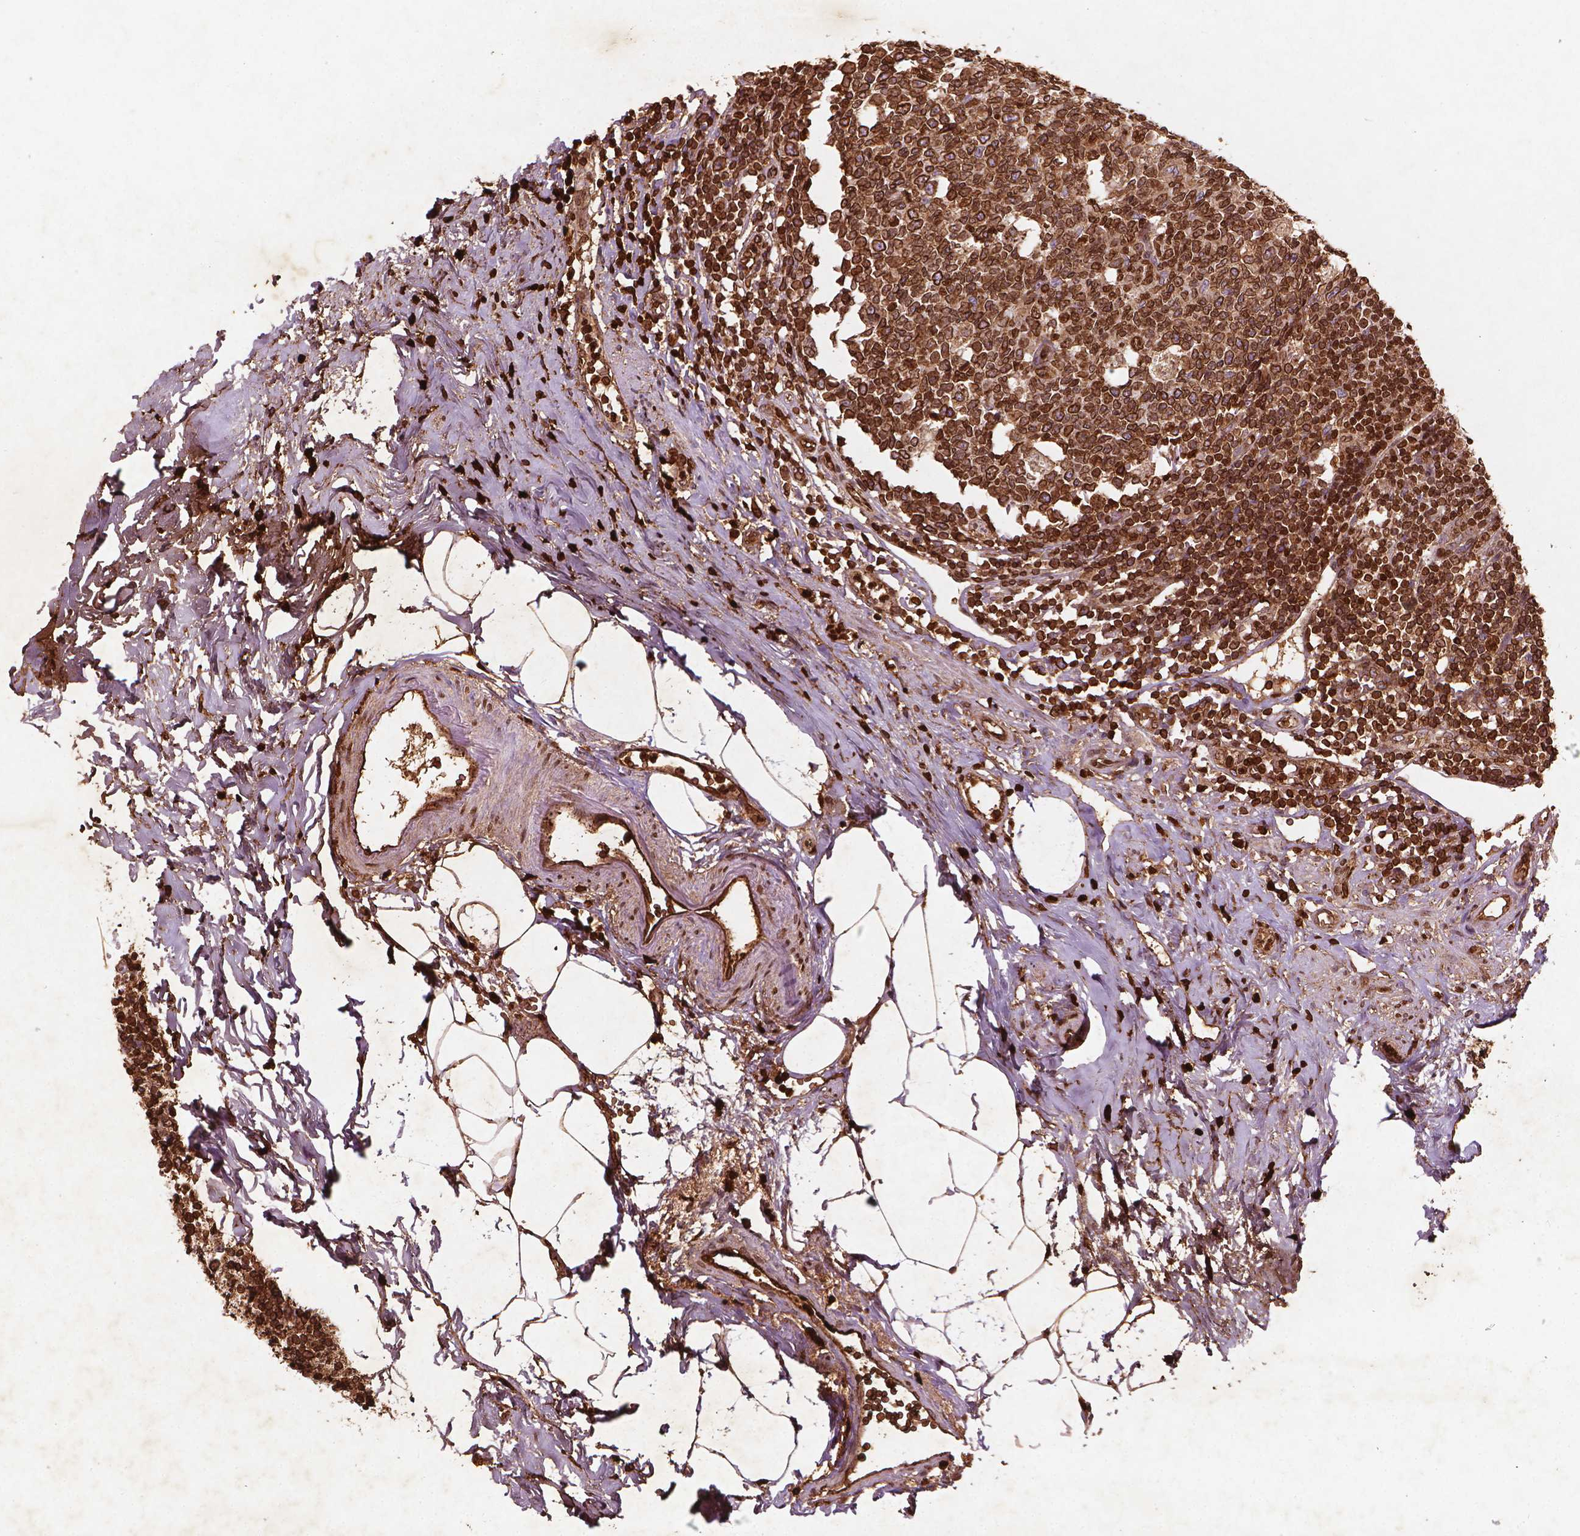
{"staining": {"intensity": "strong", "quantity": ">75%", "location": "cytoplasmic/membranous,nuclear"}, "tissue": "appendix", "cell_type": "Glandular cells", "image_type": "normal", "snomed": [{"axis": "morphology", "description": "Normal tissue, NOS"}, {"axis": "morphology", "description": "Carcinoma, endometroid"}, {"axis": "topography", "description": "Appendix"}, {"axis": "topography", "description": "Colon"}], "caption": "Immunohistochemistry histopathology image of benign human appendix stained for a protein (brown), which demonstrates high levels of strong cytoplasmic/membranous,nuclear expression in approximately >75% of glandular cells.", "gene": "LMNB1", "patient": {"sex": "female", "age": 60}}